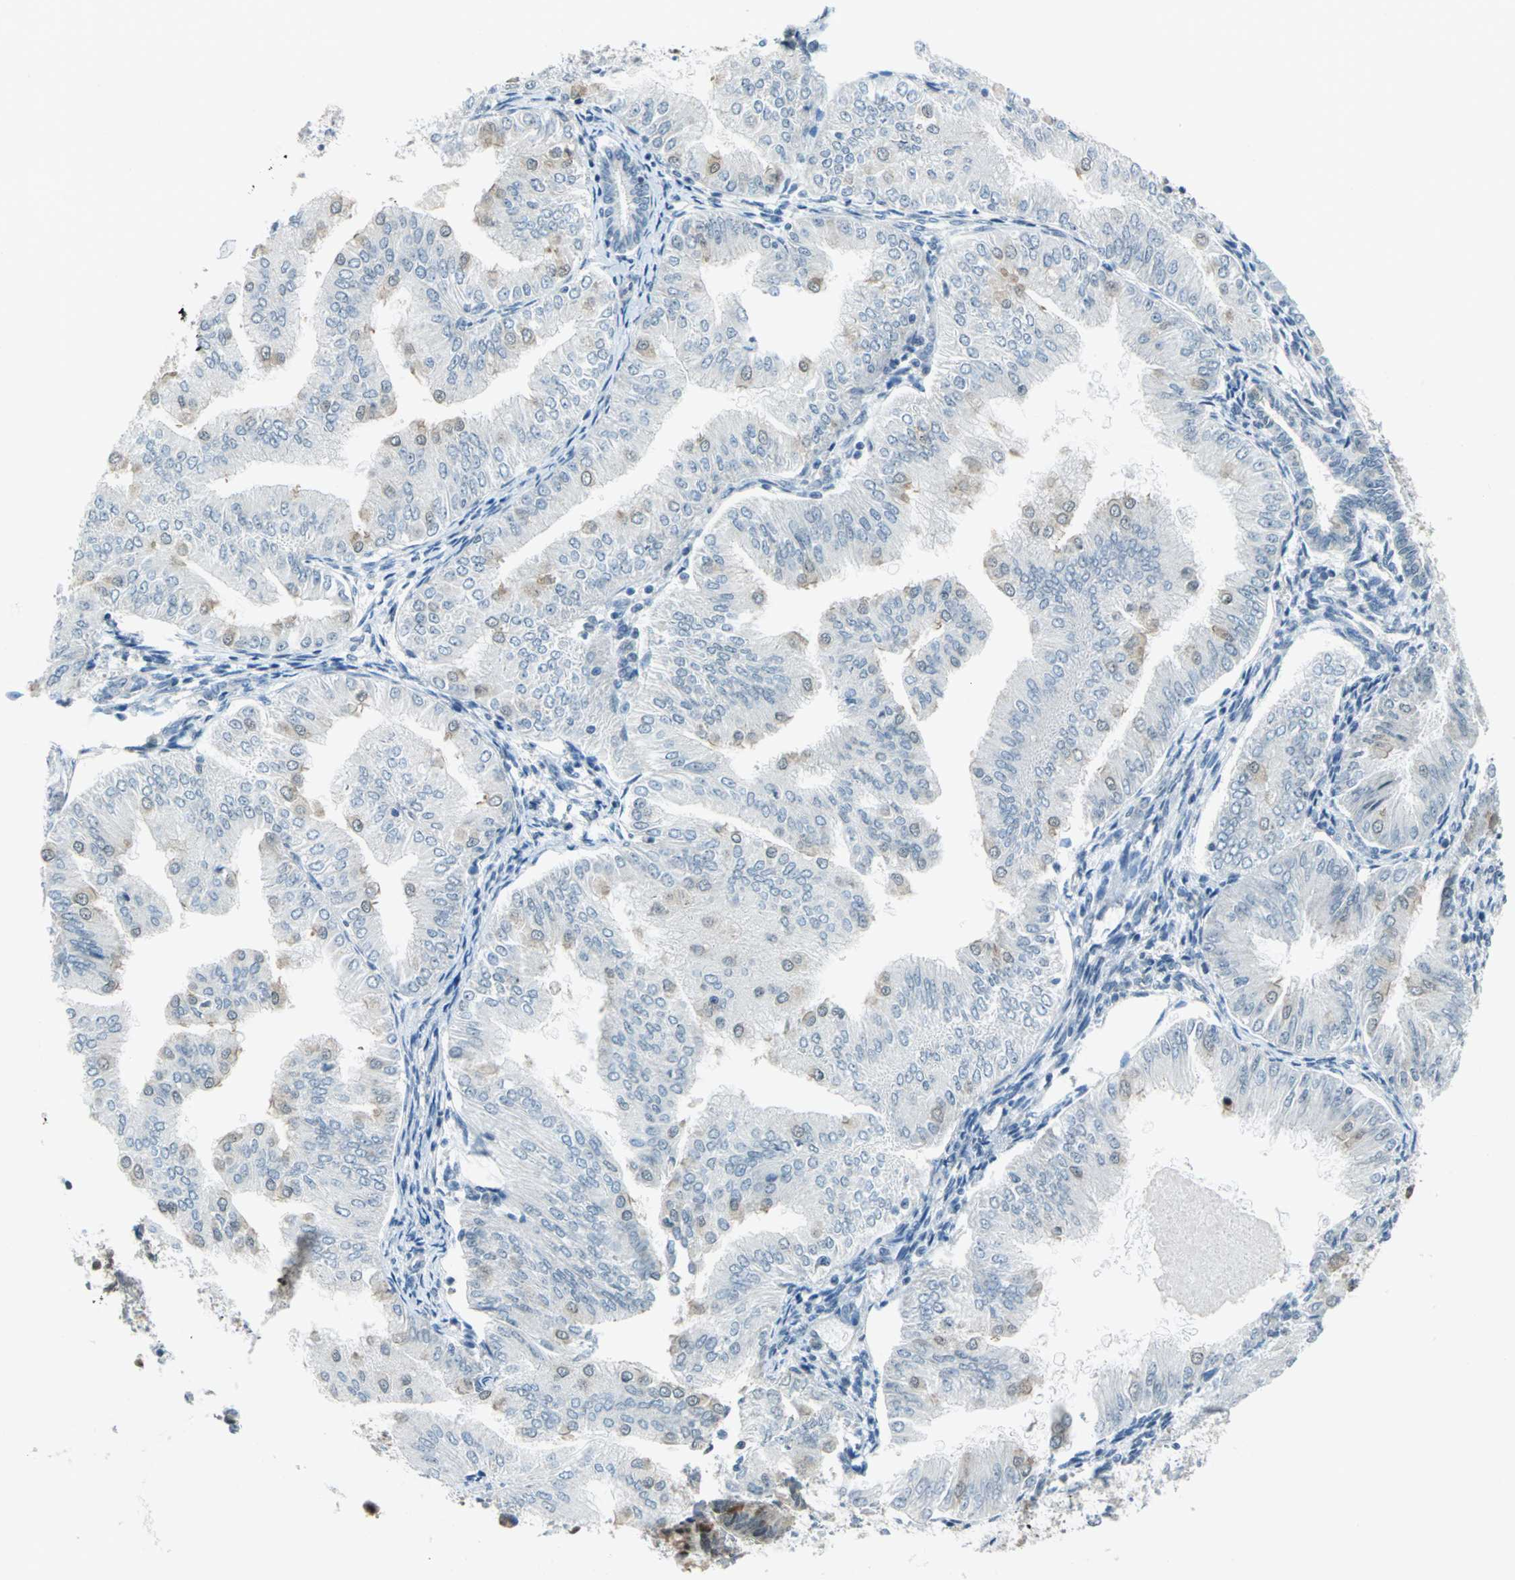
{"staining": {"intensity": "negative", "quantity": "none", "location": "none"}, "tissue": "endometrial cancer", "cell_type": "Tumor cells", "image_type": "cancer", "snomed": [{"axis": "morphology", "description": "Adenocarcinoma, NOS"}, {"axis": "topography", "description": "Endometrium"}], "caption": "This image is of endometrial cancer (adenocarcinoma) stained with immunohistochemistry (IHC) to label a protein in brown with the nuclei are counter-stained blue. There is no staining in tumor cells.", "gene": "PIN1", "patient": {"sex": "female", "age": 53}}